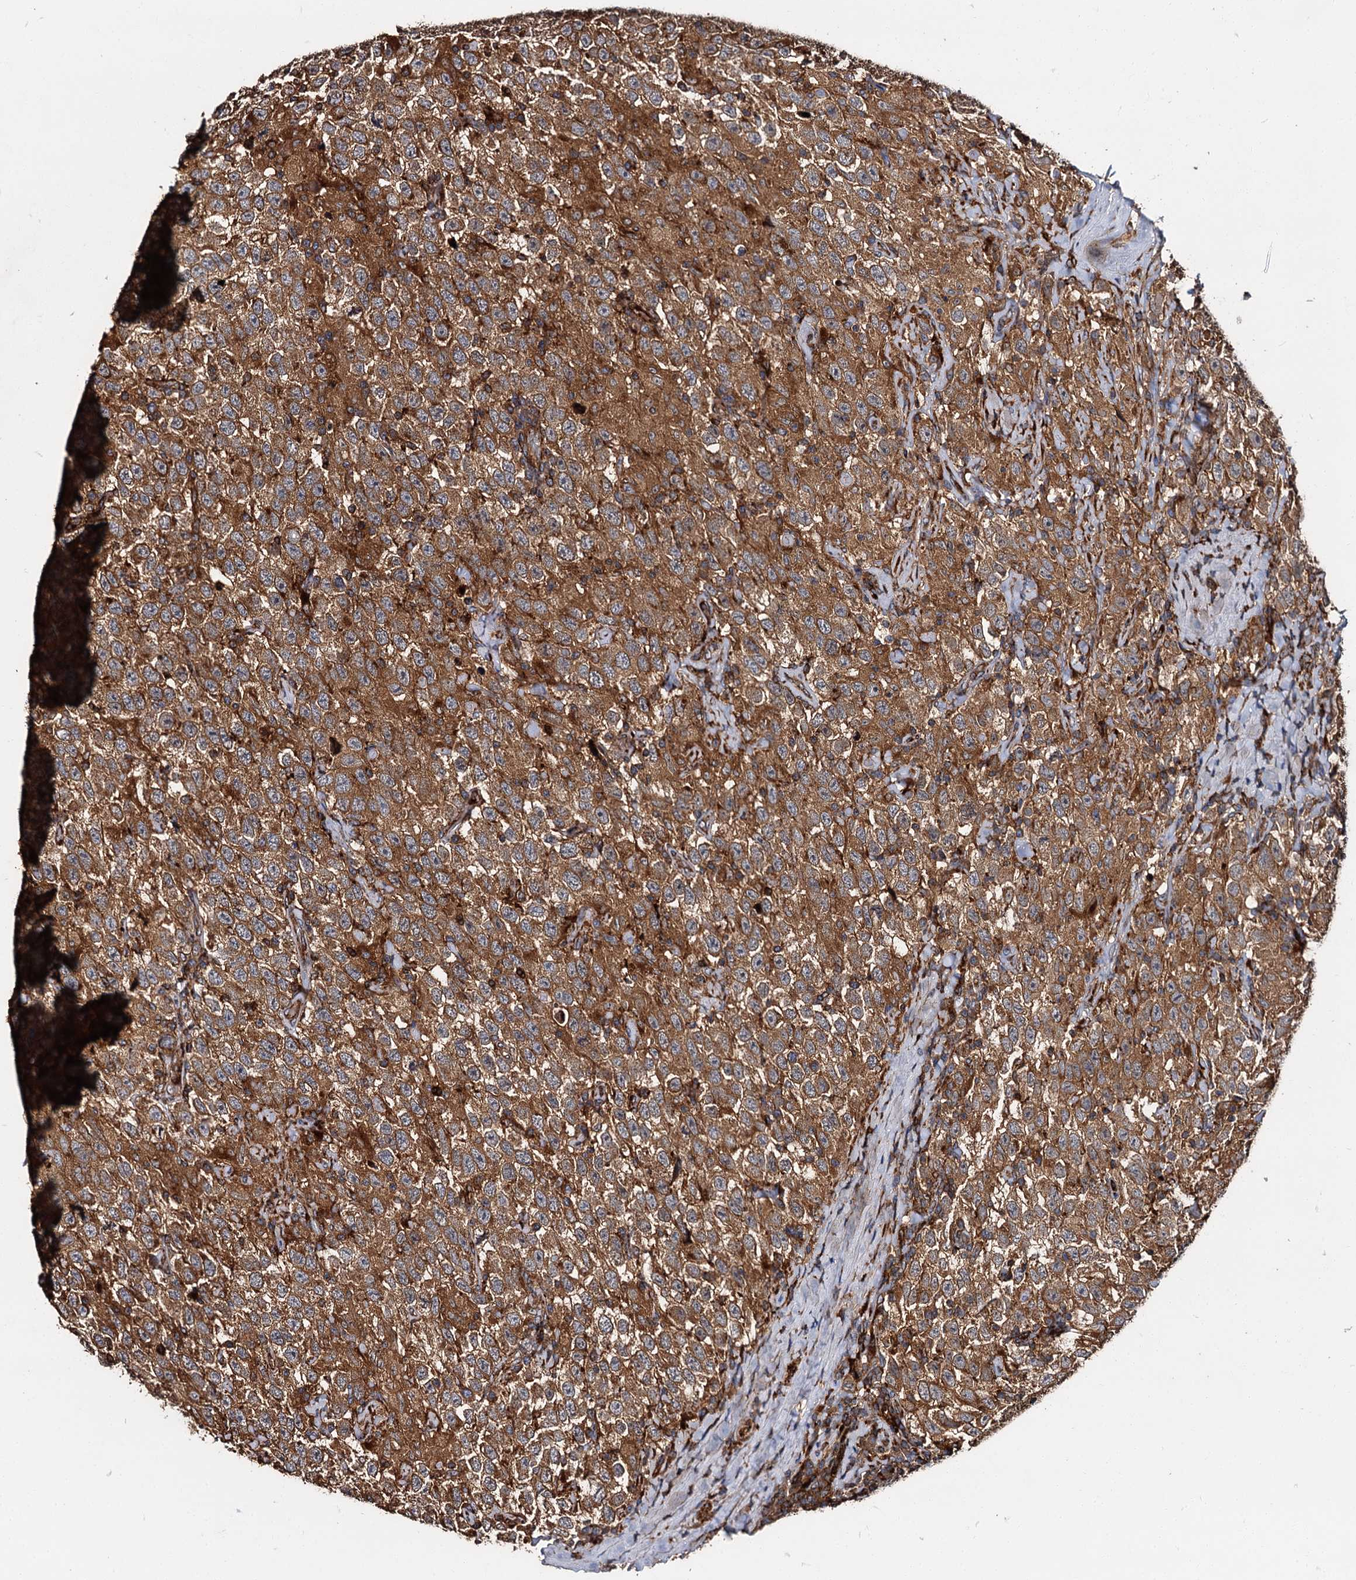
{"staining": {"intensity": "moderate", "quantity": ">75%", "location": "cytoplasmic/membranous"}, "tissue": "testis cancer", "cell_type": "Tumor cells", "image_type": "cancer", "snomed": [{"axis": "morphology", "description": "Seminoma, NOS"}, {"axis": "topography", "description": "Testis"}], "caption": "Immunohistochemical staining of testis seminoma shows medium levels of moderate cytoplasmic/membranous positivity in about >75% of tumor cells.", "gene": "WDR73", "patient": {"sex": "male", "age": 41}}